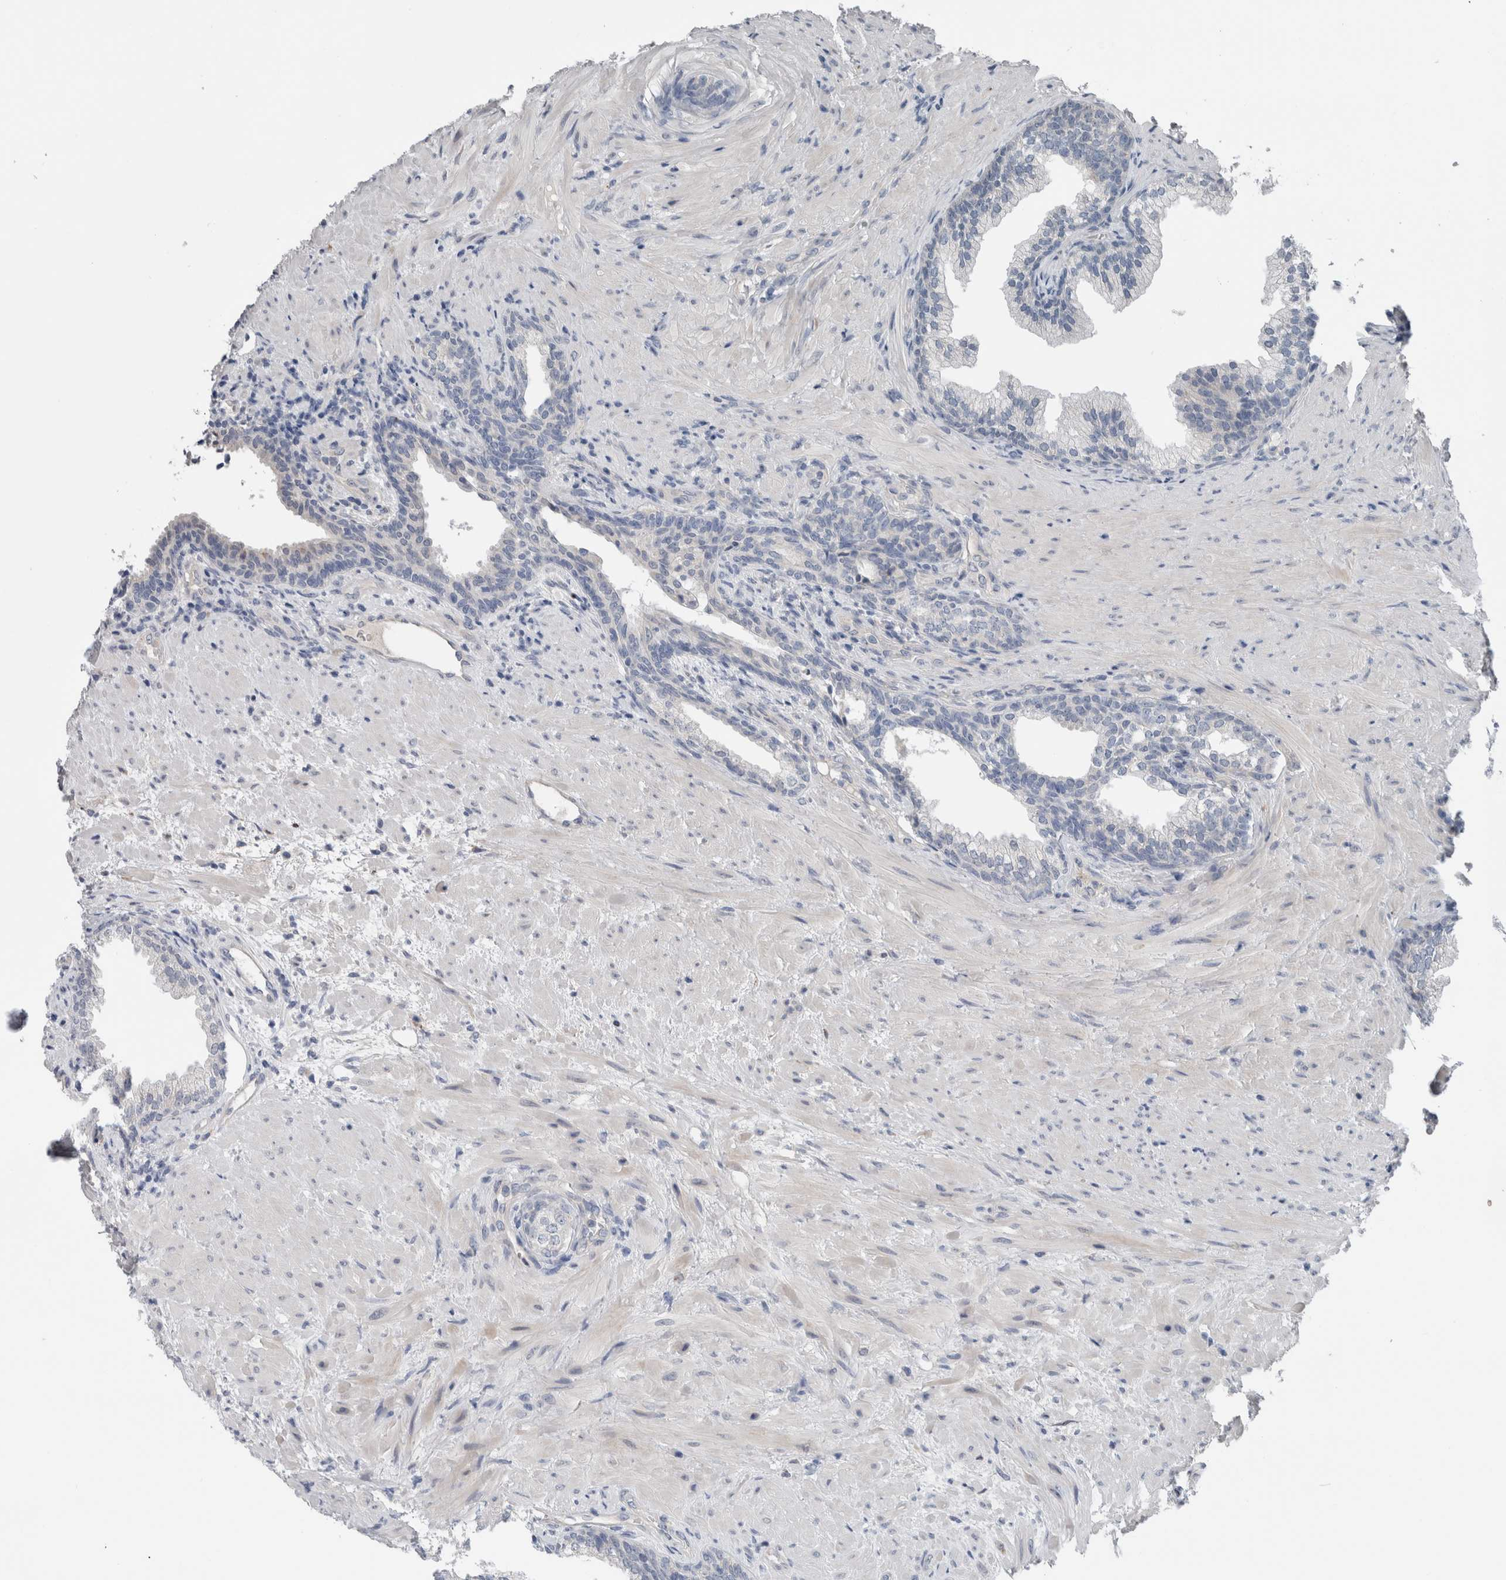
{"staining": {"intensity": "negative", "quantity": "none", "location": "none"}, "tissue": "prostate", "cell_type": "Glandular cells", "image_type": "normal", "snomed": [{"axis": "morphology", "description": "Normal tissue, NOS"}, {"axis": "topography", "description": "Prostate"}], "caption": "Immunohistochemistry photomicrograph of unremarkable prostate: human prostate stained with DAB (3,3'-diaminobenzidine) demonstrates no significant protein expression in glandular cells.", "gene": "CRNN", "patient": {"sex": "male", "age": 76}}